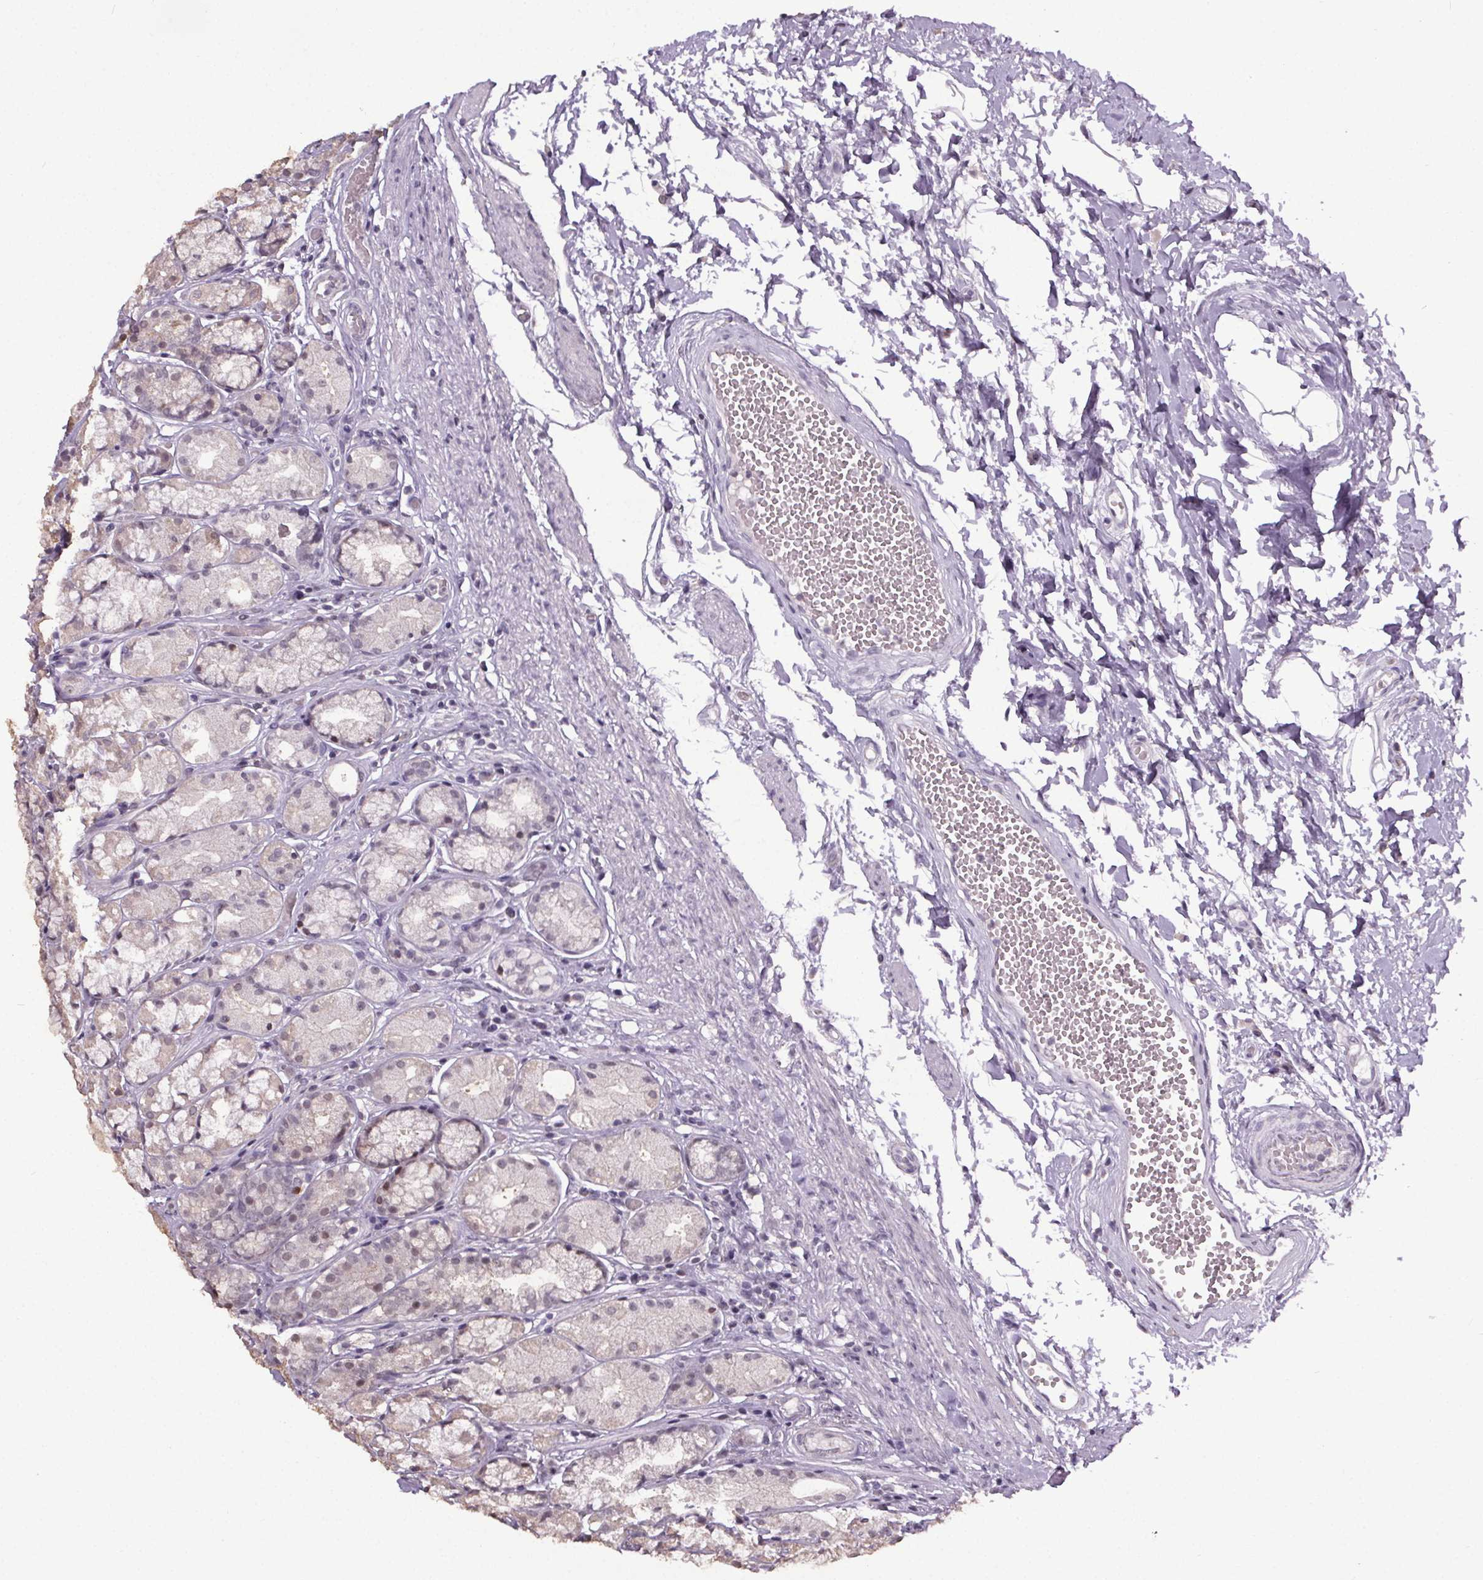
{"staining": {"intensity": "negative", "quantity": "none", "location": "none"}, "tissue": "stomach", "cell_type": "Glandular cells", "image_type": "normal", "snomed": [{"axis": "morphology", "description": "Normal tissue, NOS"}, {"axis": "topography", "description": "Stomach"}], "caption": "An image of stomach stained for a protein shows no brown staining in glandular cells. (DAB immunohistochemistry (IHC) with hematoxylin counter stain).", "gene": "NKX6", "patient": {"sex": "male", "age": 70}}